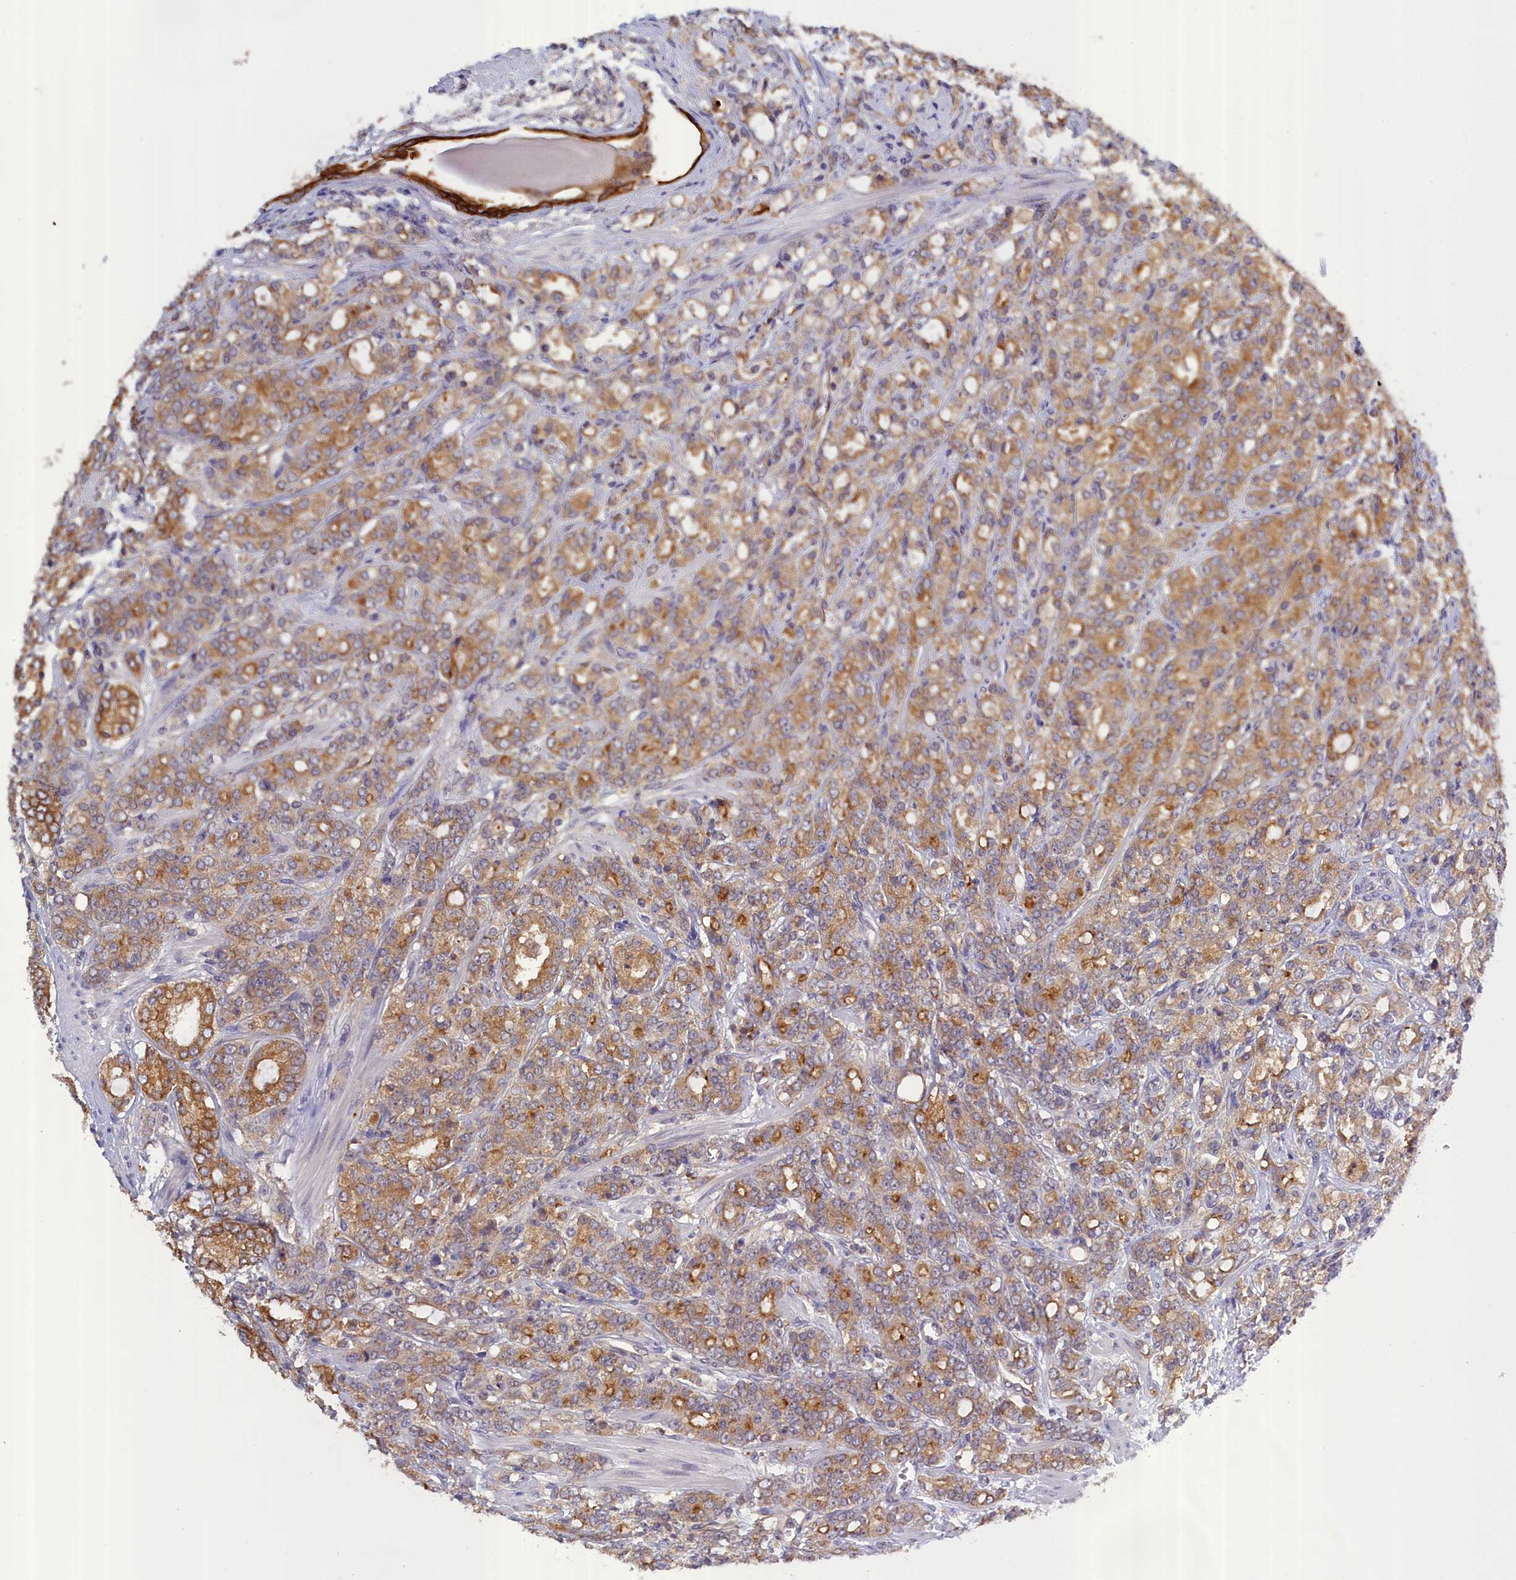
{"staining": {"intensity": "moderate", "quantity": "<25%", "location": "cytoplasmic/membranous"}, "tissue": "prostate cancer", "cell_type": "Tumor cells", "image_type": "cancer", "snomed": [{"axis": "morphology", "description": "Adenocarcinoma, High grade"}, {"axis": "topography", "description": "Prostate"}], "caption": "This is a histology image of immunohistochemistry (IHC) staining of prostate adenocarcinoma (high-grade), which shows moderate positivity in the cytoplasmic/membranous of tumor cells.", "gene": "COL19A1", "patient": {"sex": "male", "age": 62}}